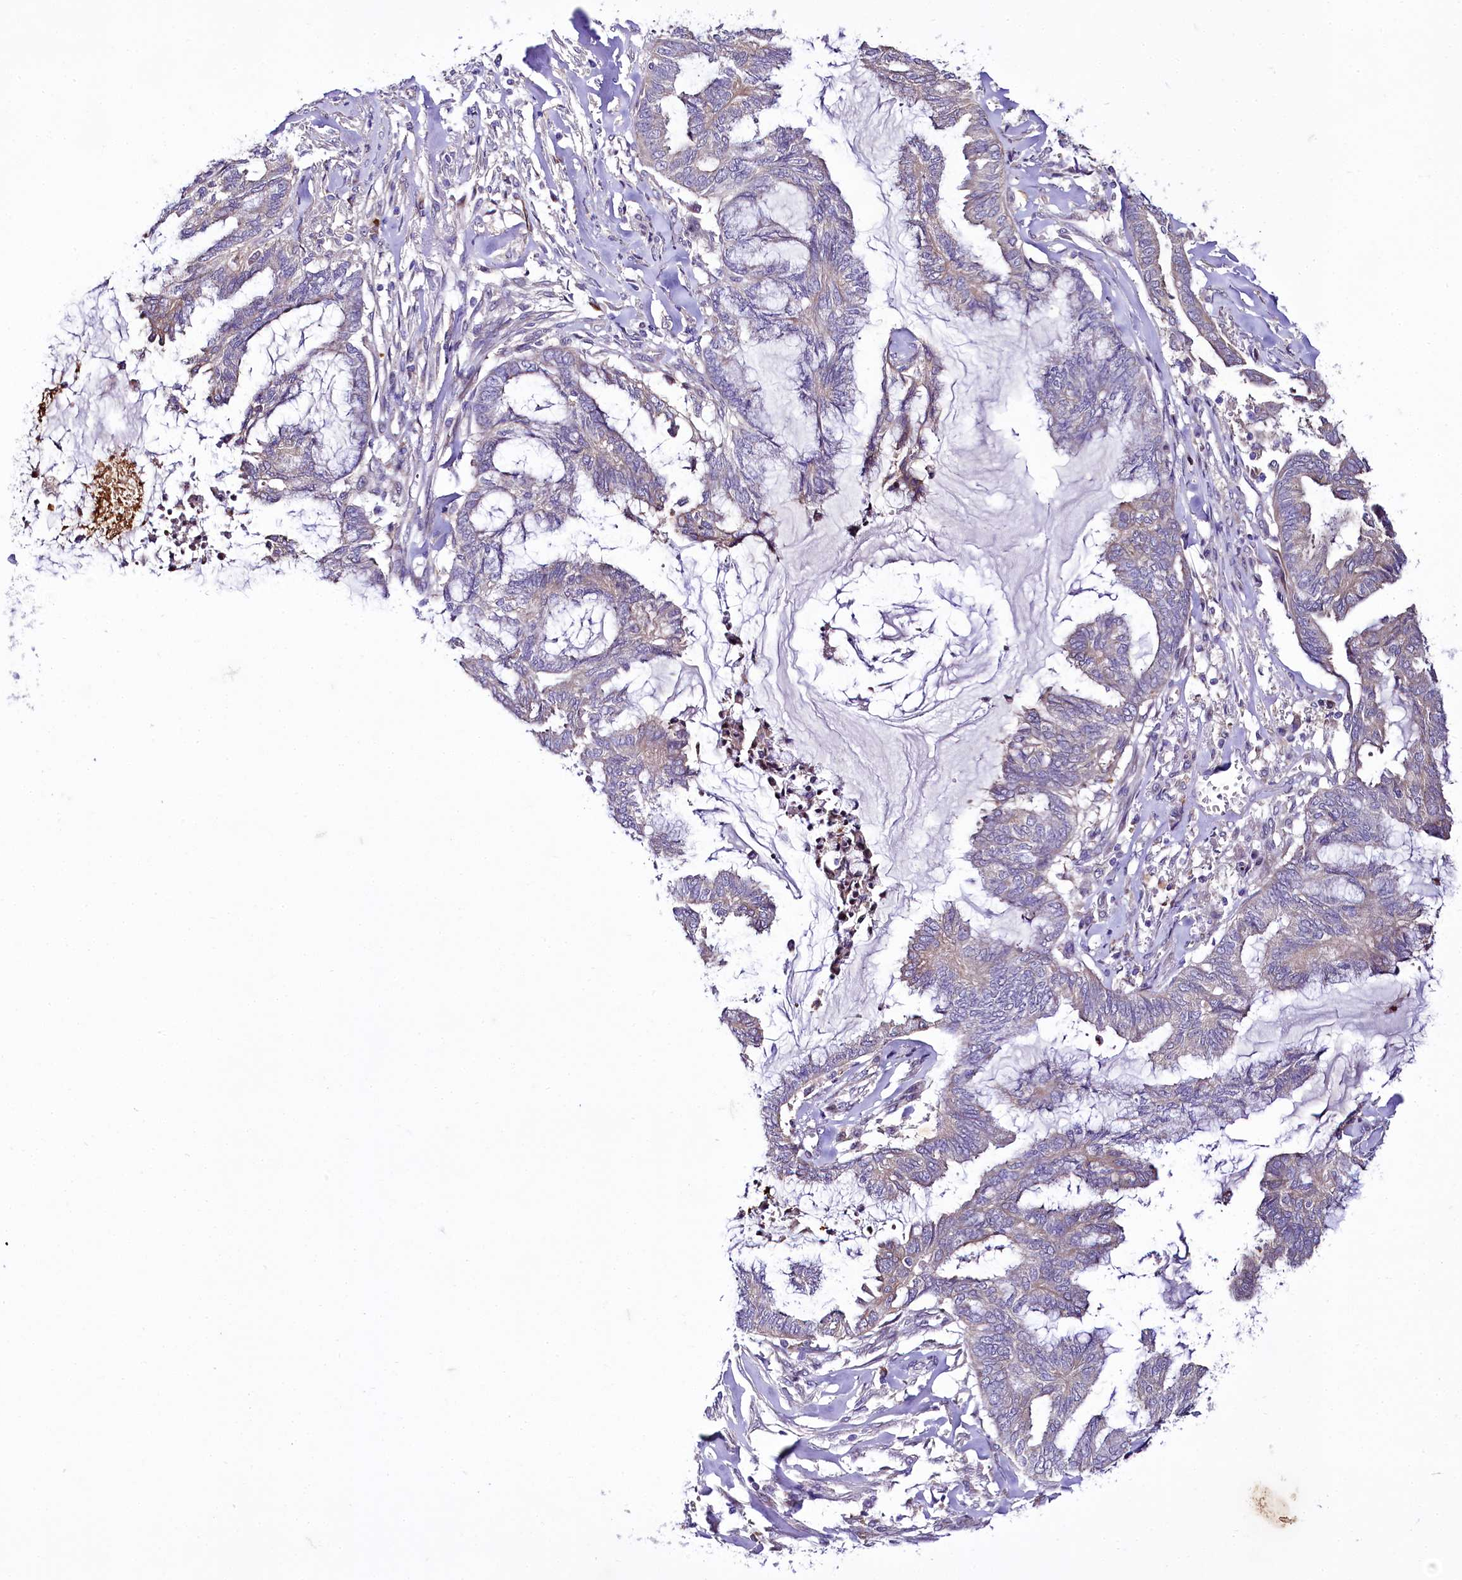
{"staining": {"intensity": "weak", "quantity": "<25%", "location": "cytoplasmic/membranous"}, "tissue": "endometrial cancer", "cell_type": "Tumor cells", "image_type": "cancer", "snomed": [{"axis": "morphology", "description": "Adenocarcinoma, NOS"}, {"axis": "topography", "description": "Endometrium"}], "caption": "Immunohistochemical staining of adenocarcinoma (endometrial) demonstrates no significant expression in tumor cells. (Stains: DAB IHC with hematoxylin counter stain, Microscopy: brightfield microscopy at high magnification).", "gene": "ZC3H12C", "patient": {"sex": "female", "age": 86}}